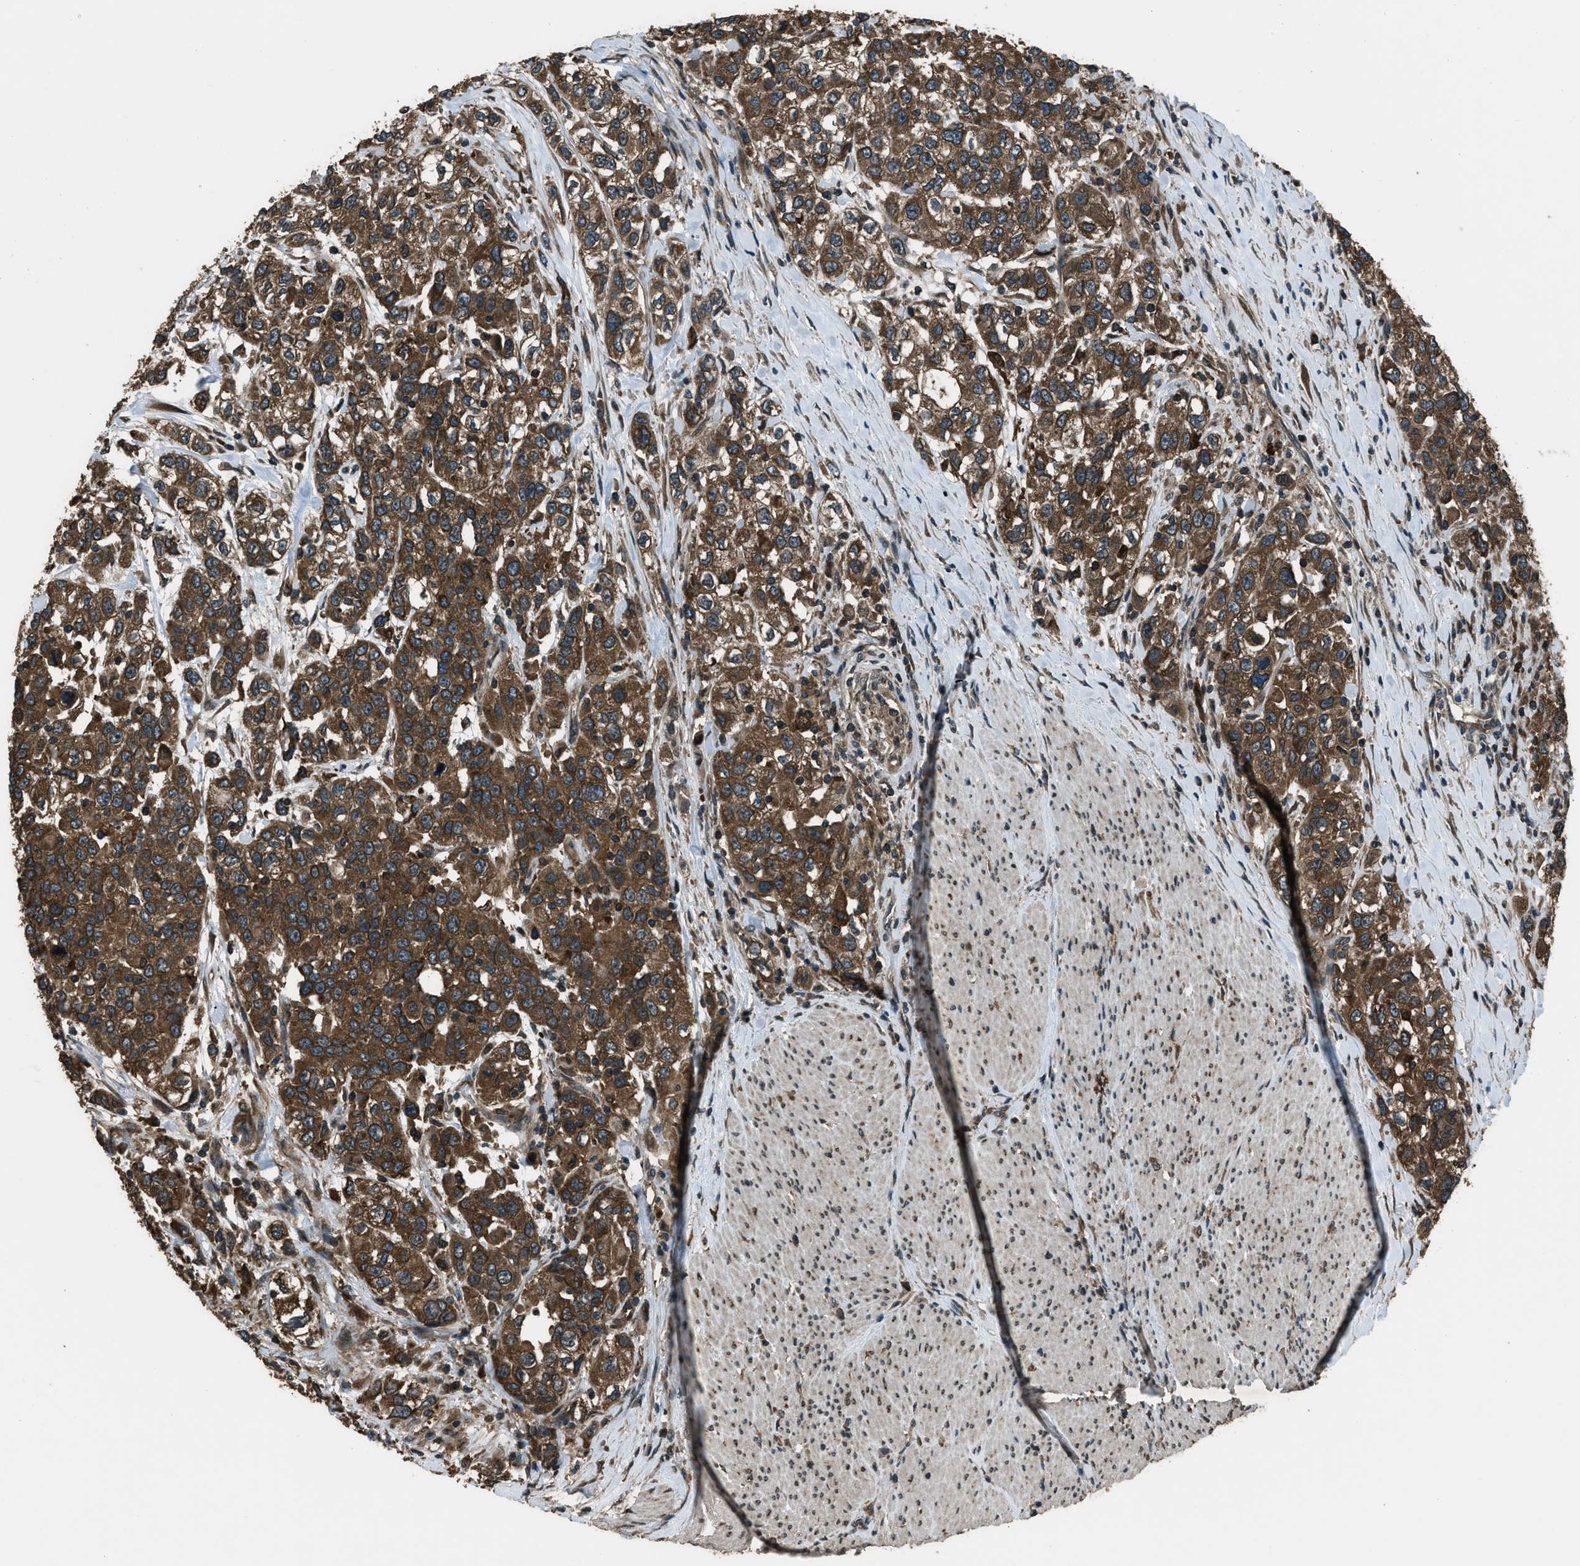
{"staining": {"intensity": "strong", "quantity": ">75%", "location": "cytoplasmic/membranous"}, "tissue": "urothelial cancer", "cell_type": "Tumor cells", "image_type": "cancer", "snomed": [{"axis": "morphology", "description": "Urothelial carcinoma, High grade"}, {"axis": "topography", "description": "Urinary bladder"}], "caption": "Protein positivity by immunohistochemistry (IHC) shows strong cytoplasmic/membranous positivity in approximately >75% of tumor cells in urothelial cancer.", "gene": "TRIM4", "patient": {"sex": "female", "age": 80}}